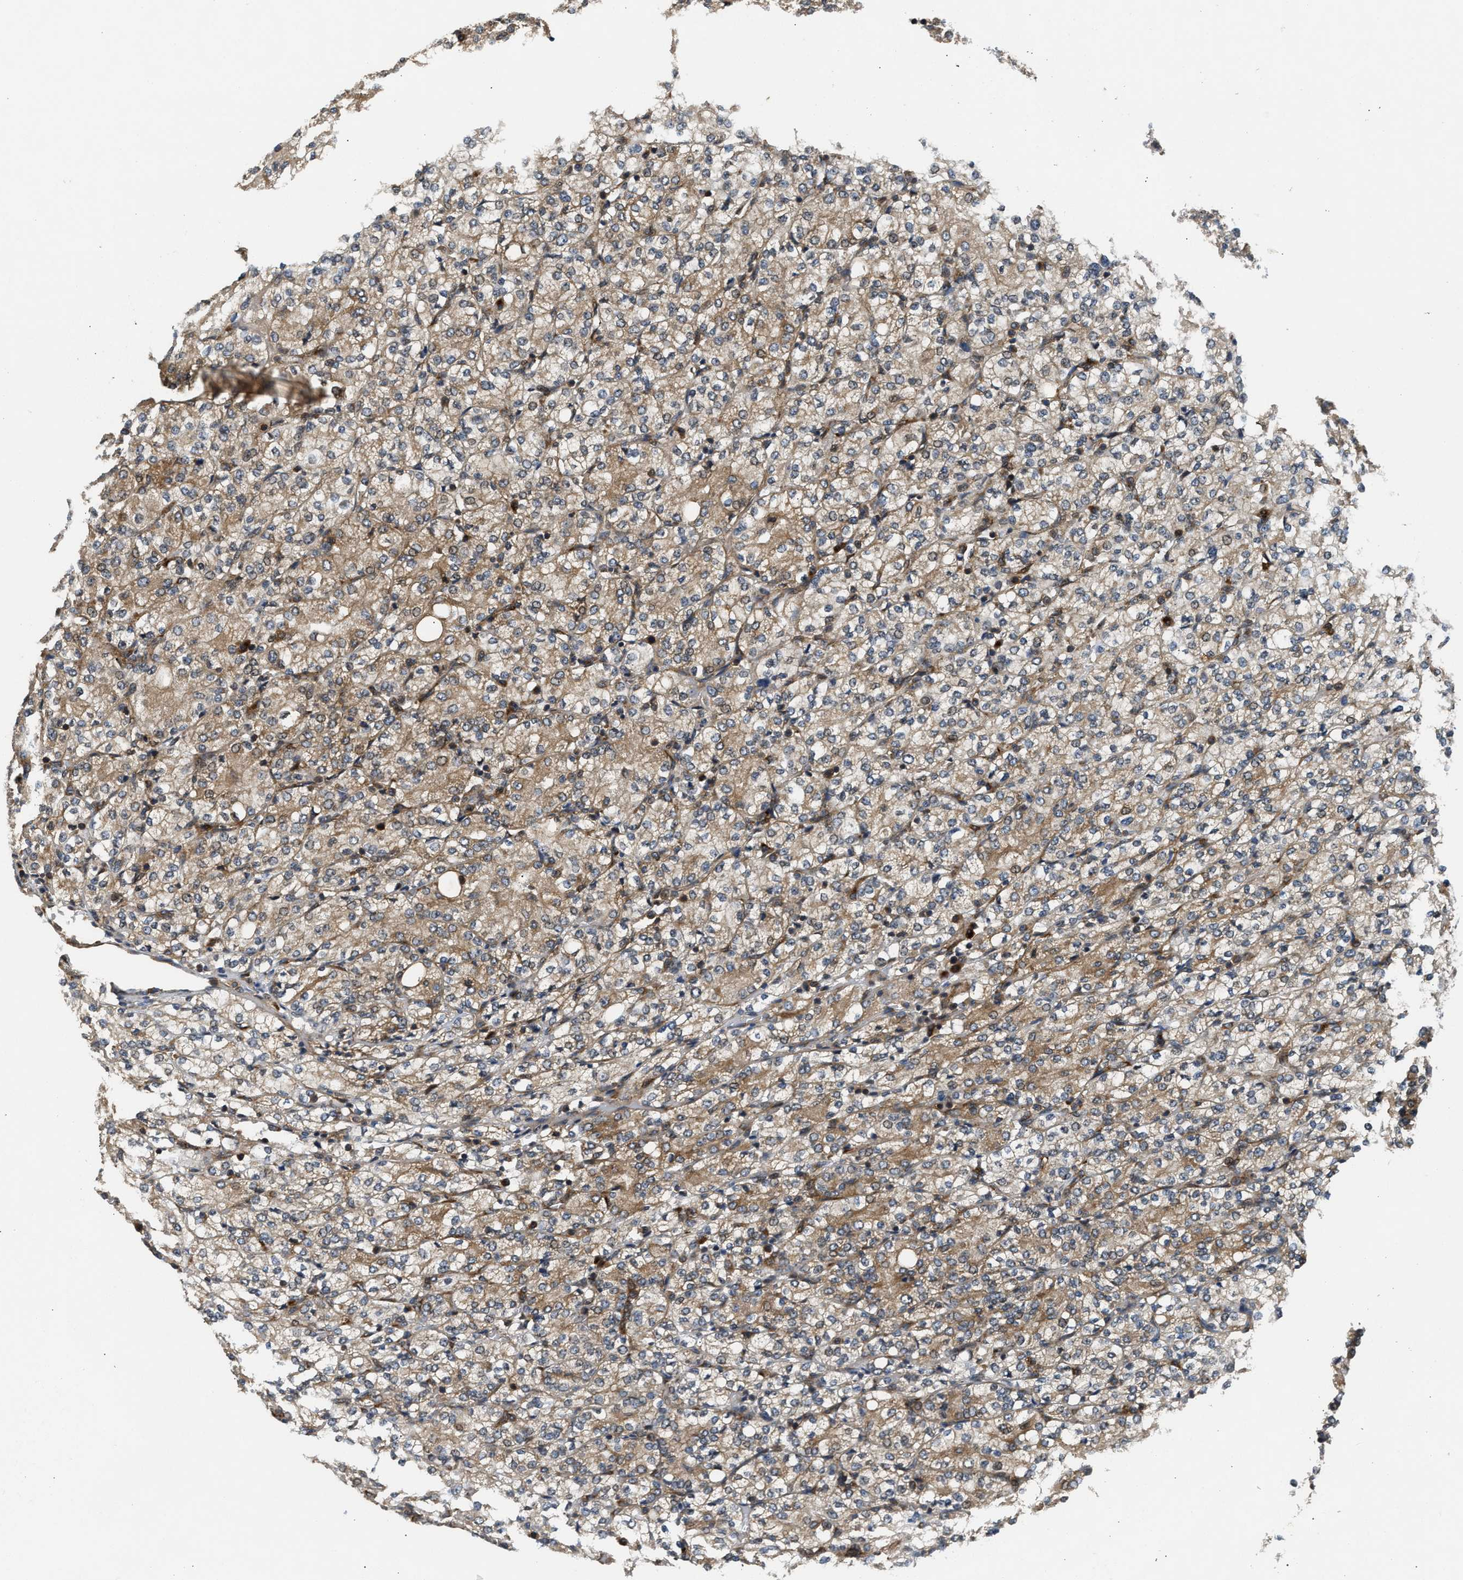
{"staining": {"intensity": "moderate", "quantity": ">75%", "location": "cytoplasmic/membranous"}, "tissue": "renal cancer", "cell_type": "Tumor cells", "image_type": "cancer", "snomed": [{"axis": "morphology", "description": "Adenocarcinoma, NOS"}, {"axis": "topography", "description": "Kidney"}], "caption": "Adenocarcinoma (renal) tissue shows moderate cytoplasmic/membranous expression in approximately >75% of tumor cells", "gene": "PNPLA8", "patient": {"sex": "male", "age": 77}}